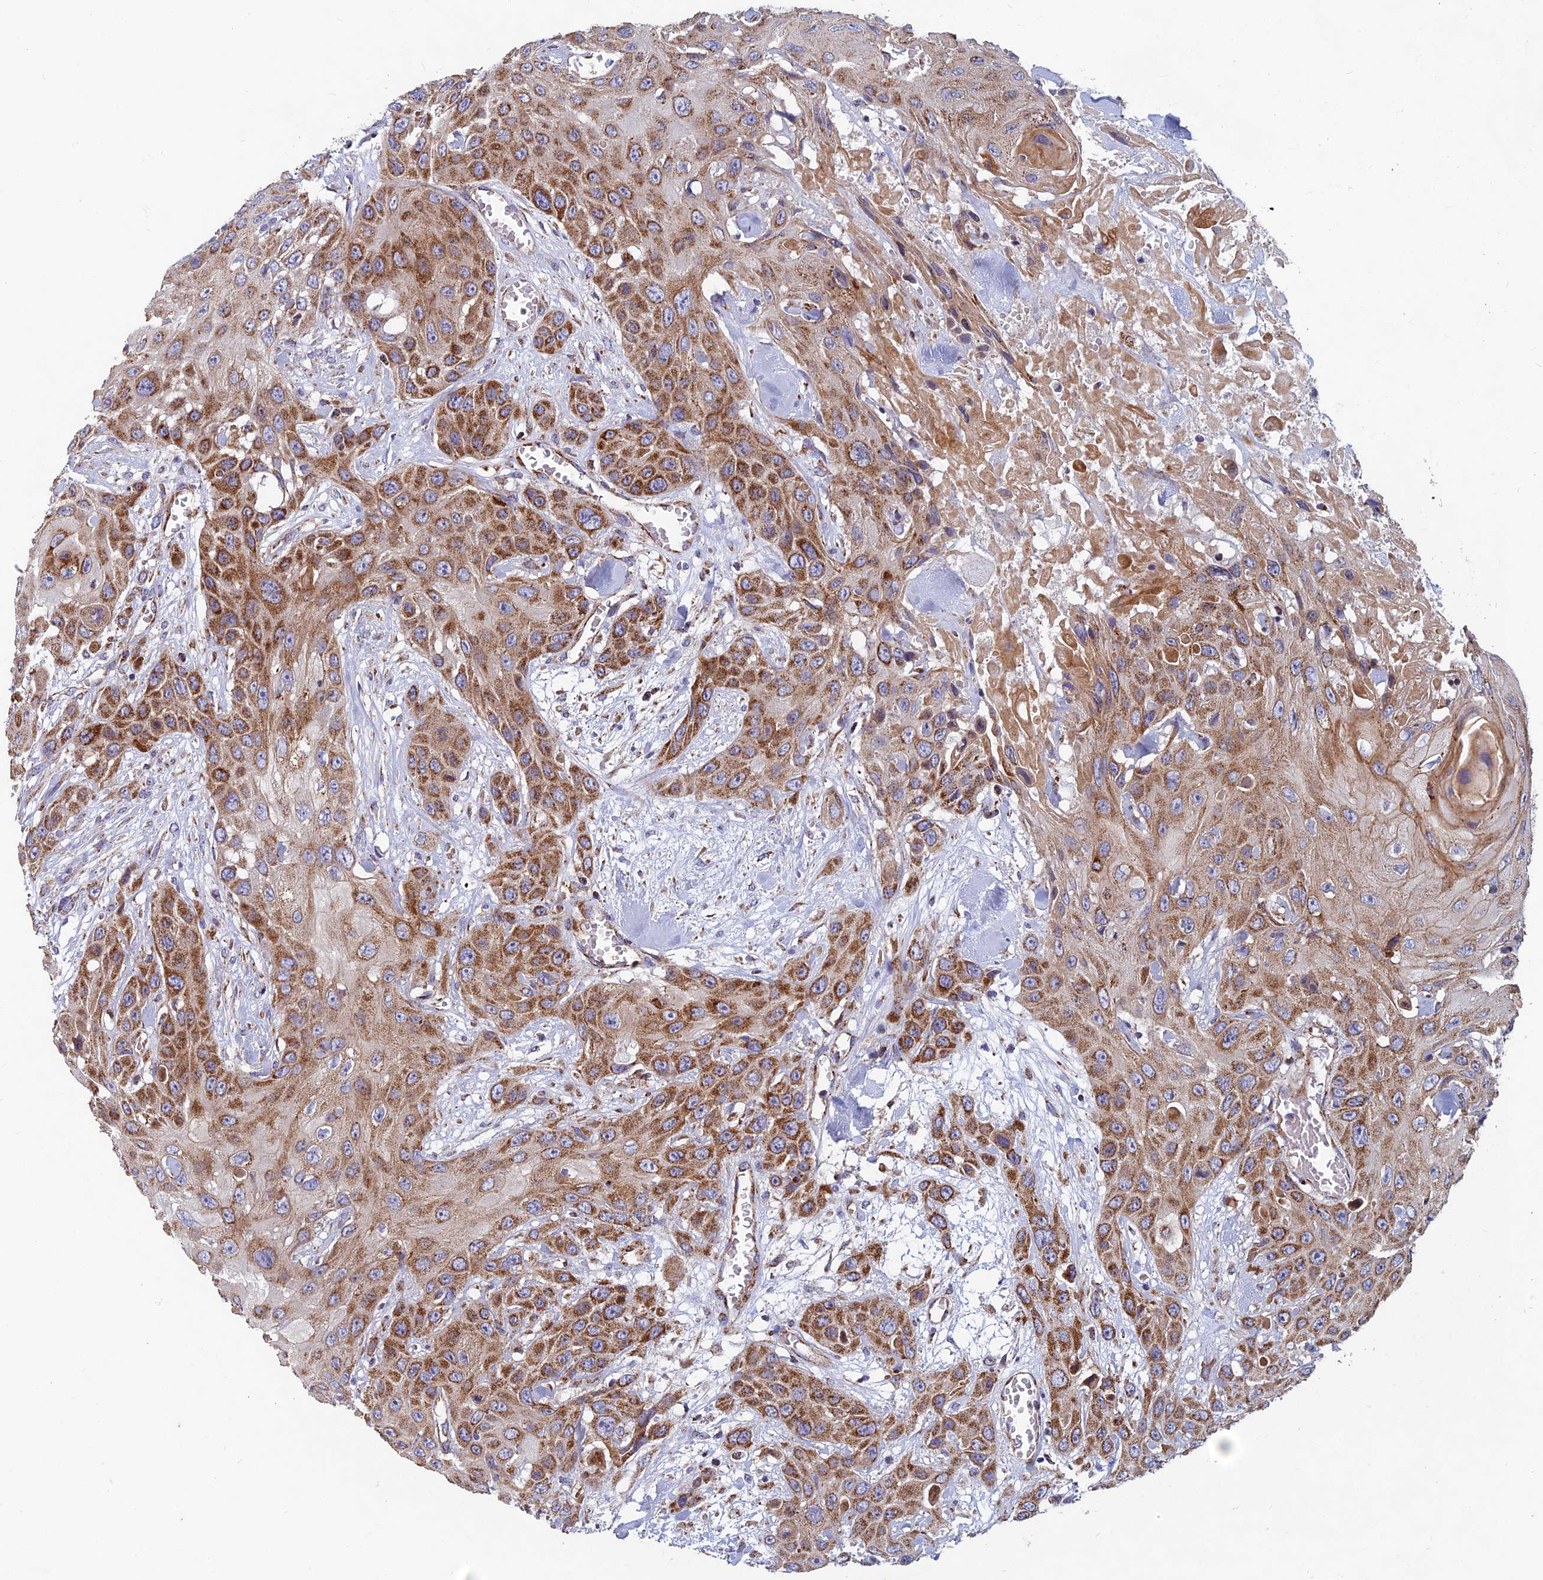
{"staining": {"intensity": "moderate", "quantity": ">75%", "location": "cytoplasmic/membranous"}, "tissue": "head and neck cancer", "cell_type": "Tumor cells", "image_type": "cancer", "snomed": [{"axis": "morphology", "description": "Squamous cell carcinoma, NOS"}, {"axis": "topography", "description": "Head-Neck"}], "caption": "Brown immunohistochemical staining in human head and neck squamous cell carcinoma demonstrates moderate cytoplasmic/membranous positivity in about >75% of tumor cells. (Brightfield microscopy of DAB IHC at high magnification).", "gene": "MRPS9", "patient": {"sex": "male", "age": 81}}